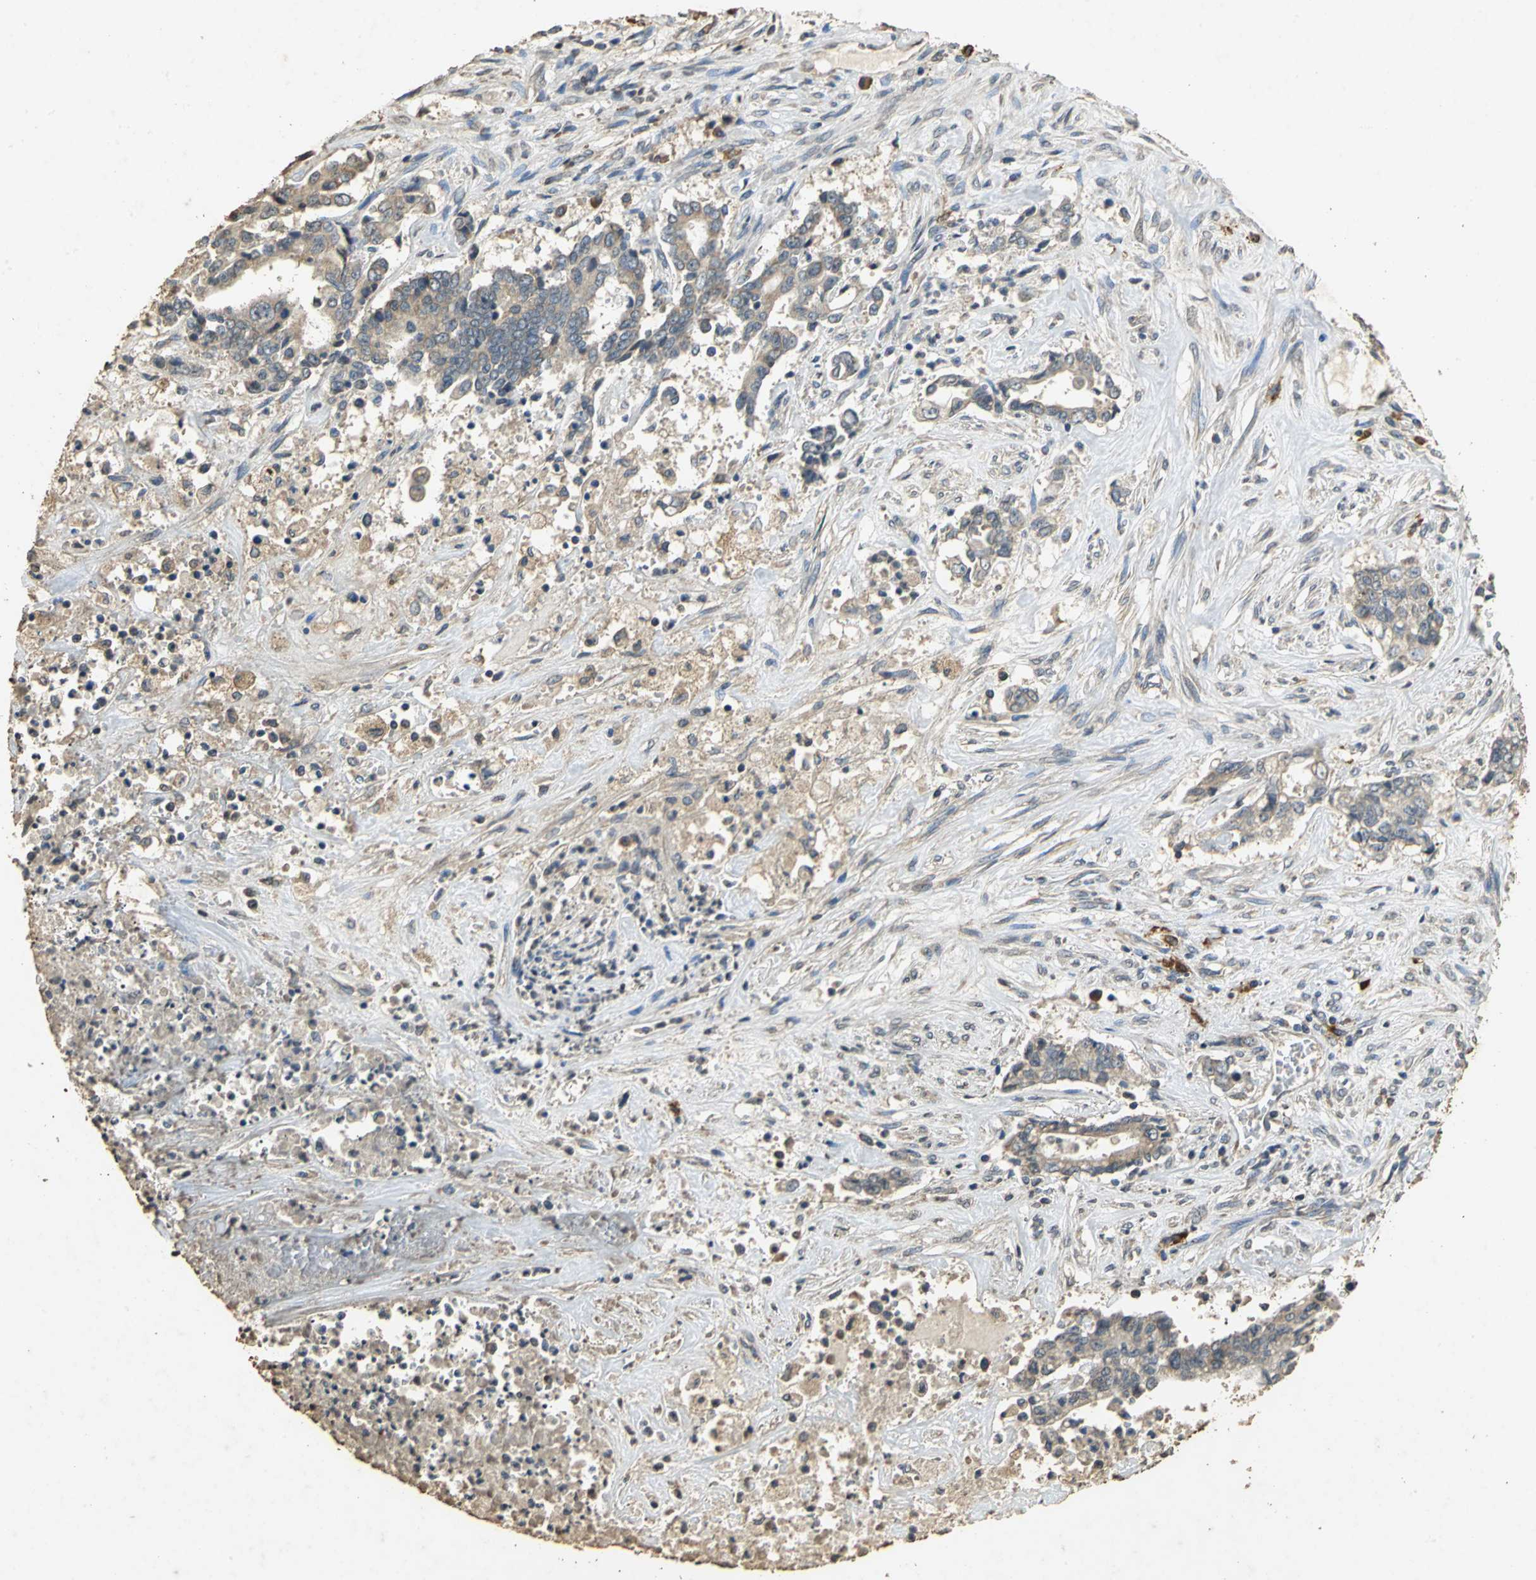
{"staining": {"intensity": "weak", "quantity": ">75%", "location": "cytoplasmic/membranous"}, "tissue": "liver cancer", "cell_type": "Tumor cells", "image_type": "cancer", "snomed": [{"axis": "morphology", "description": "Cholangiocarcinoma"}, {"axis": "topography", "description": "Liver"}], "caption": "DAB (3,3'-diaminobenzidine) immunohistochemical staining of human liver cancer demonstrates weak cytoplasmic/membranous protein staining in about >75% of tumor cells.", "gene": "ACSL4", "patient": {"sex": "male", "age": 57}}